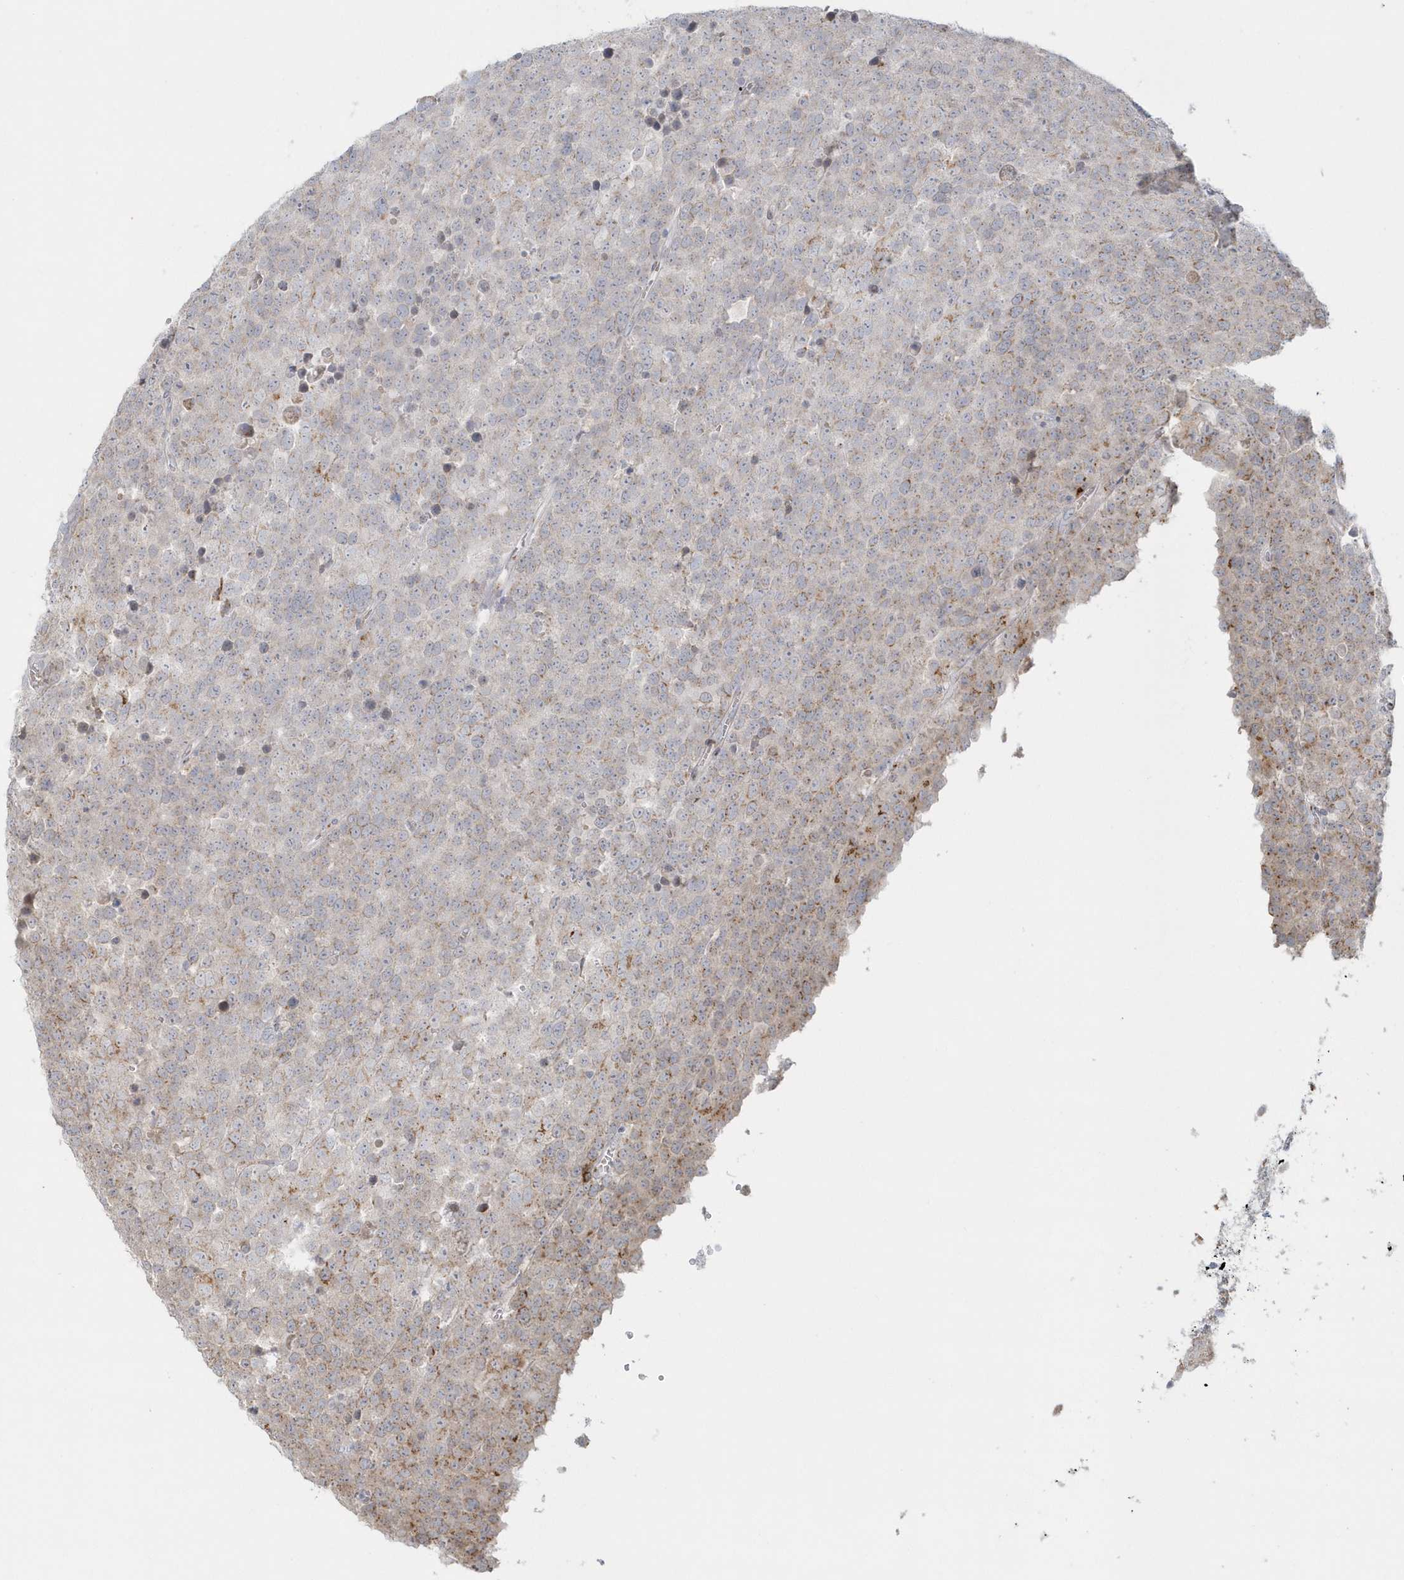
{"staining": {"intensity": "weak", "quantity": "<25%", "location": "cytoplasmic/membranous"}, "tissue": "testis cancer", "cell_type": "Tumor cells", "image_type": "cancer", "snomed": [{"axis": "morphology", "description": "Seminoma, NOS"}, {"axis": "topography", "description": "Testis"}], "caption": "Human testis seminoma stained for a protein using IHC exhibits no staining in tumor cells.", "gene": "DHFR", "patient": {"sex": "male", "age": 71}}